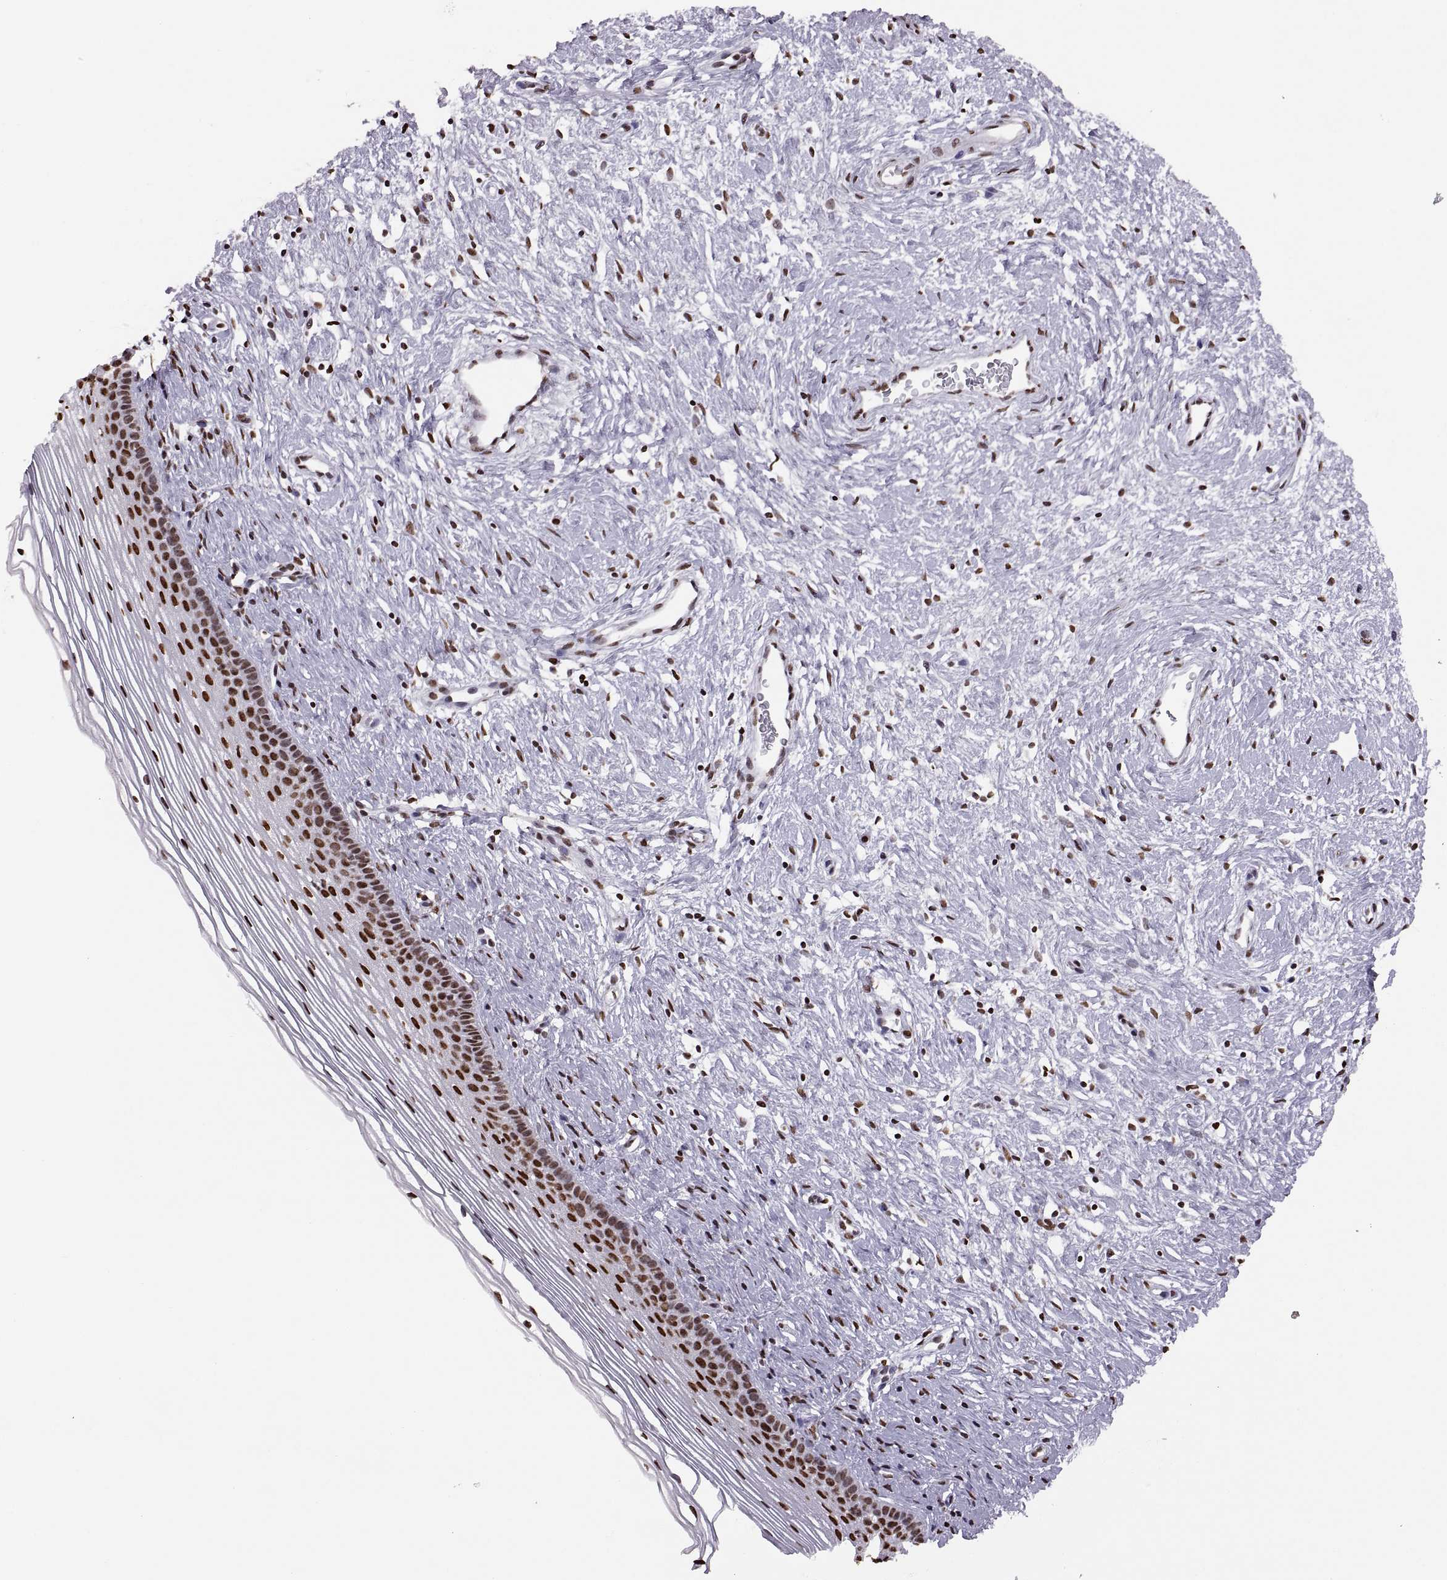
{"staining": {"intensity": "strong", "quantity": ">75%", "location": "nuclear"}, "tissue": "cervix", "cell_type": "Glandular cells", "image_type": "normal", "snomed": [{"axis": "morphology", "description": "Normal tissue, NOS"}, {"axis": "topography", "description": "Cervix"}], "caption": "A brown stain labels strong nuclear staining of a protein in glandular cells of benign human cervix.", "gene": "SNAI1", "patient": {"sex": "female", "age": 39}}